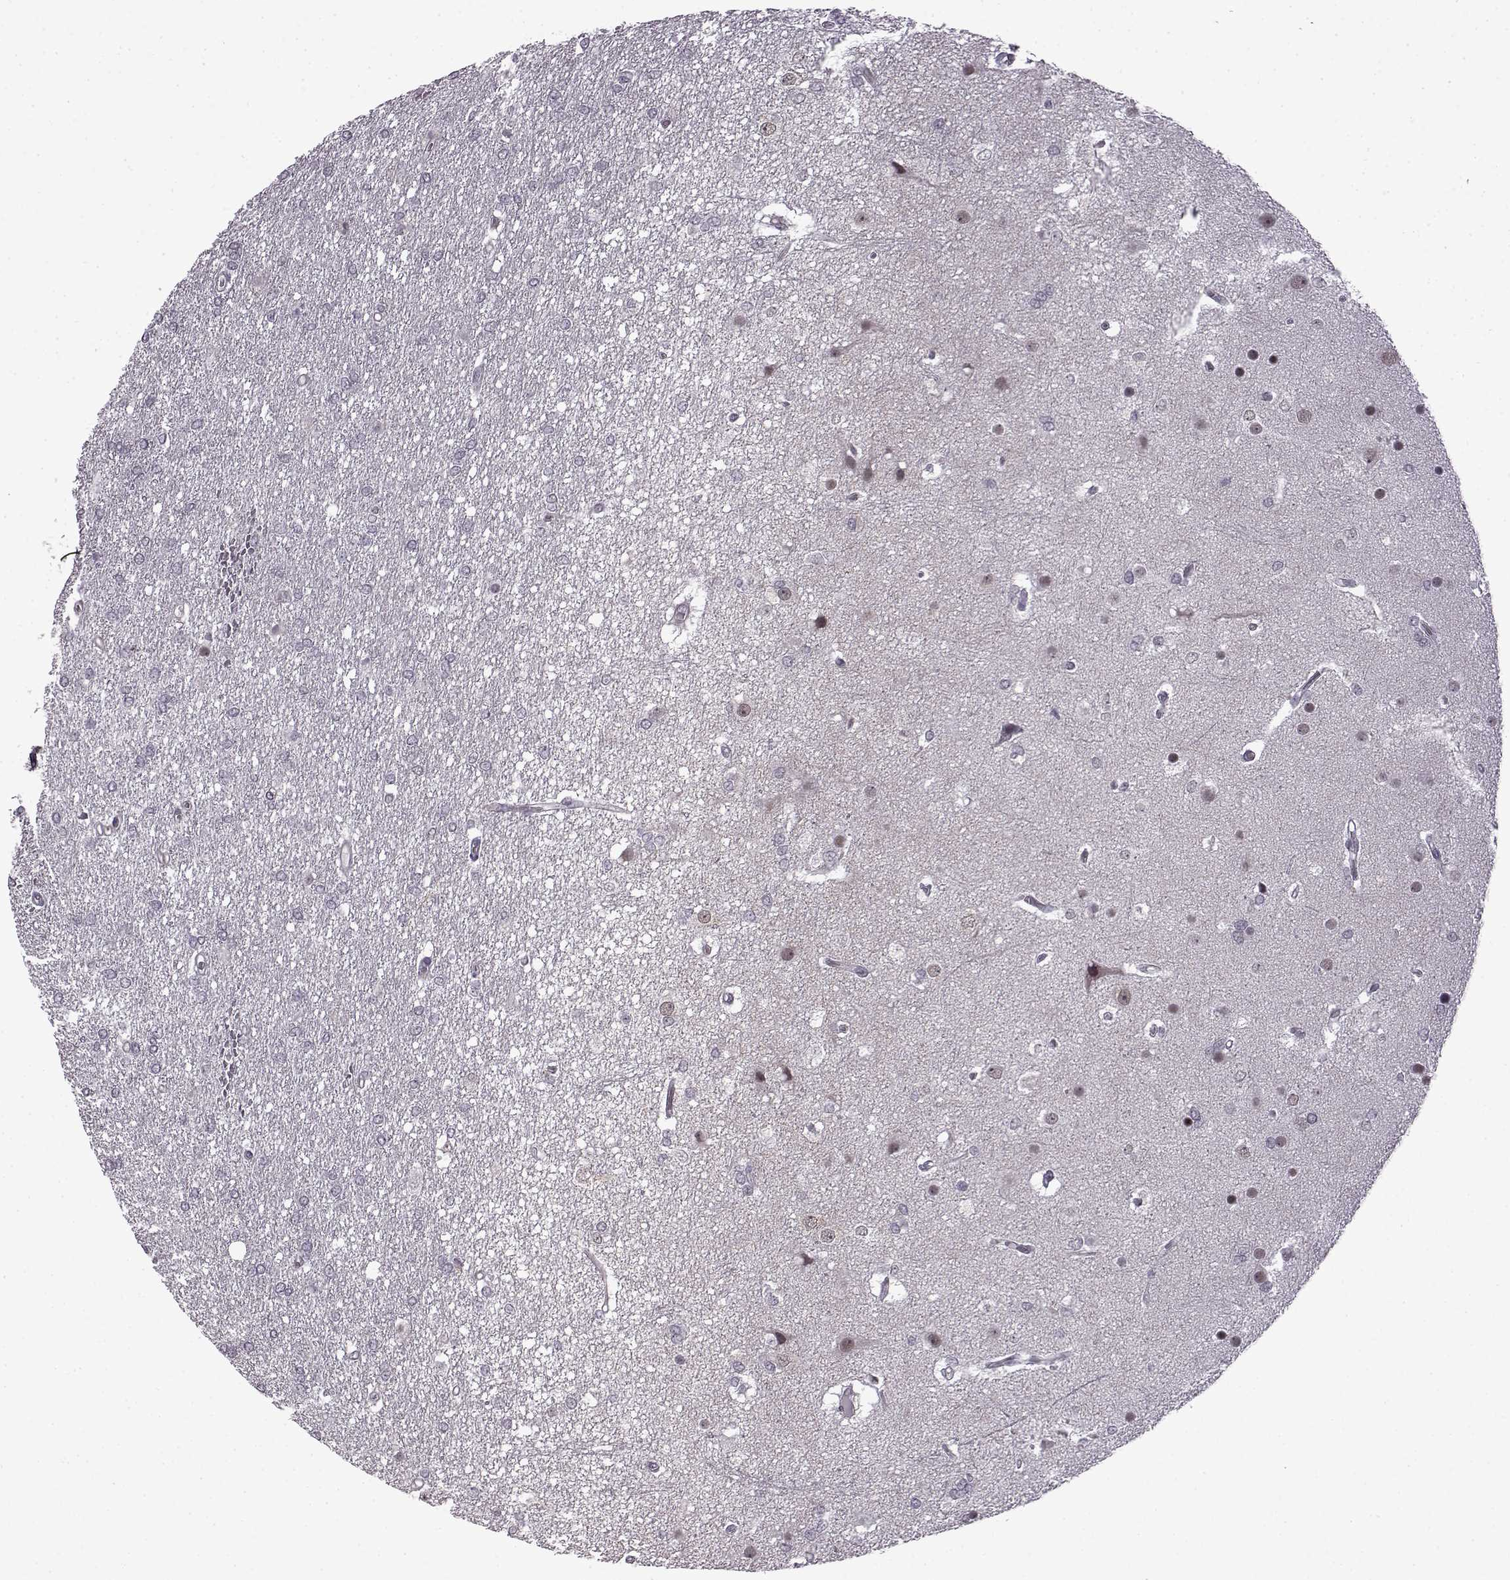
{"staining": {"intensity": "negative", "quantity": "none", "location": "none"}, "tissue": "glioma", "cell_type": "Tumor cells", "image_type": "cancer", "snomed": [{"axis": "morphology", "description": "Glioma, malignant, High grade"}, {"axis": "topography", "description": "Brain"}], "caption": "High-grade glioma (malignant) was stained to show a protein in brown. There is no significant expression in tumor cells.", "gene": "SYNPO2", "patient": {"sex": "female", "age": 61}}